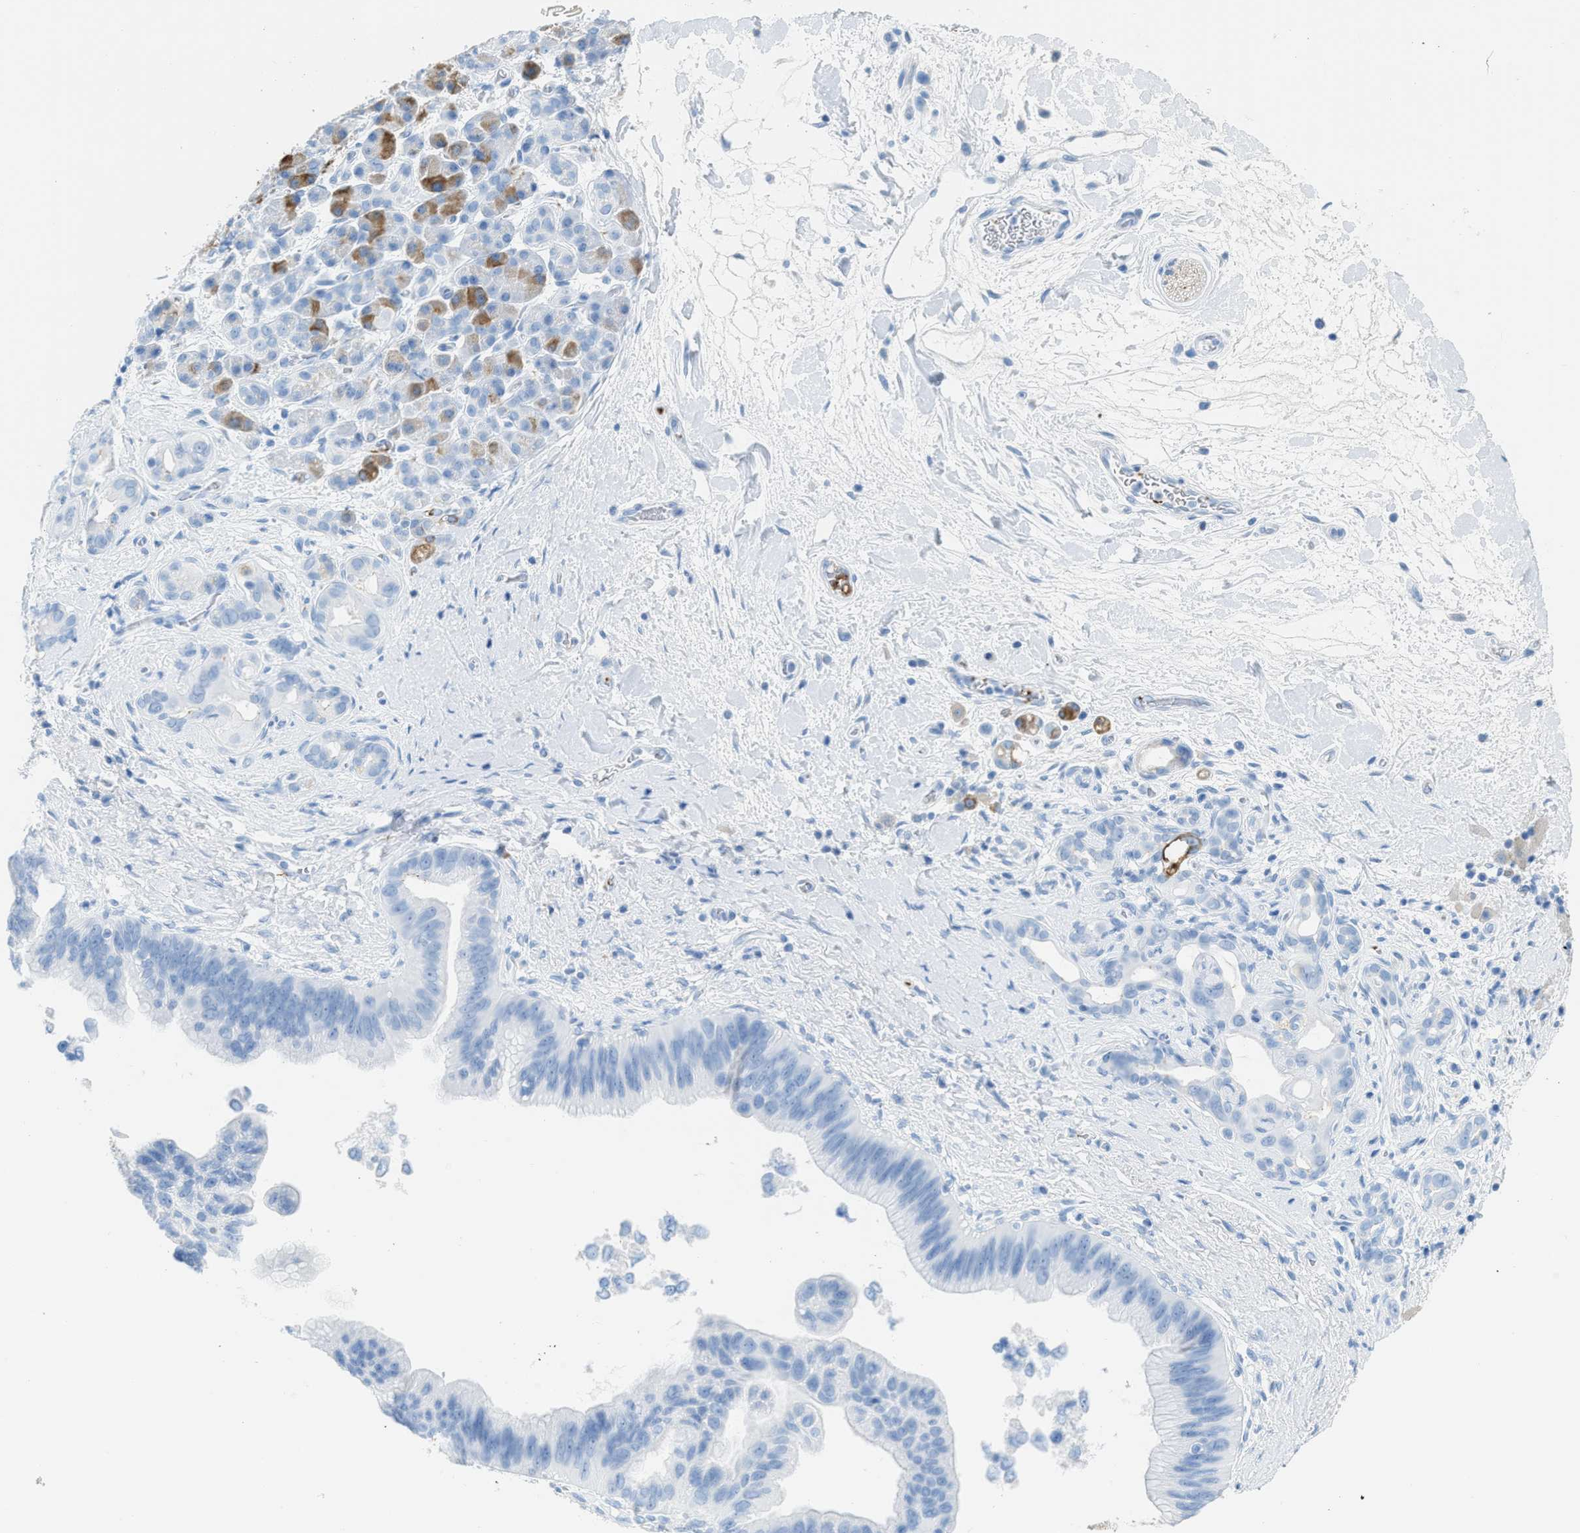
{"staining": {"intensity": "negative", "quantity": "none", "location": "none"}, "tissue": "pancreatic cancer", "cell_type": "Tumor cells", "image_type": "cancer", "snomed": [{"axis": "morphology", "description": "Adenocarcinoma, NOS"}, {"axis": "topography", "description": "Pancreas"}], "caption": "Immunohistochemistry photomicrograph of neoplastic tissue: human pancreatic cancer (adenocarcinoma) stained with DAB (3,3'-diaminobenzidine) demonstrates no significant protein expression in tumor cells.", "gene": "FAIM2", "patient": {"sex": "male", "age": 55}}